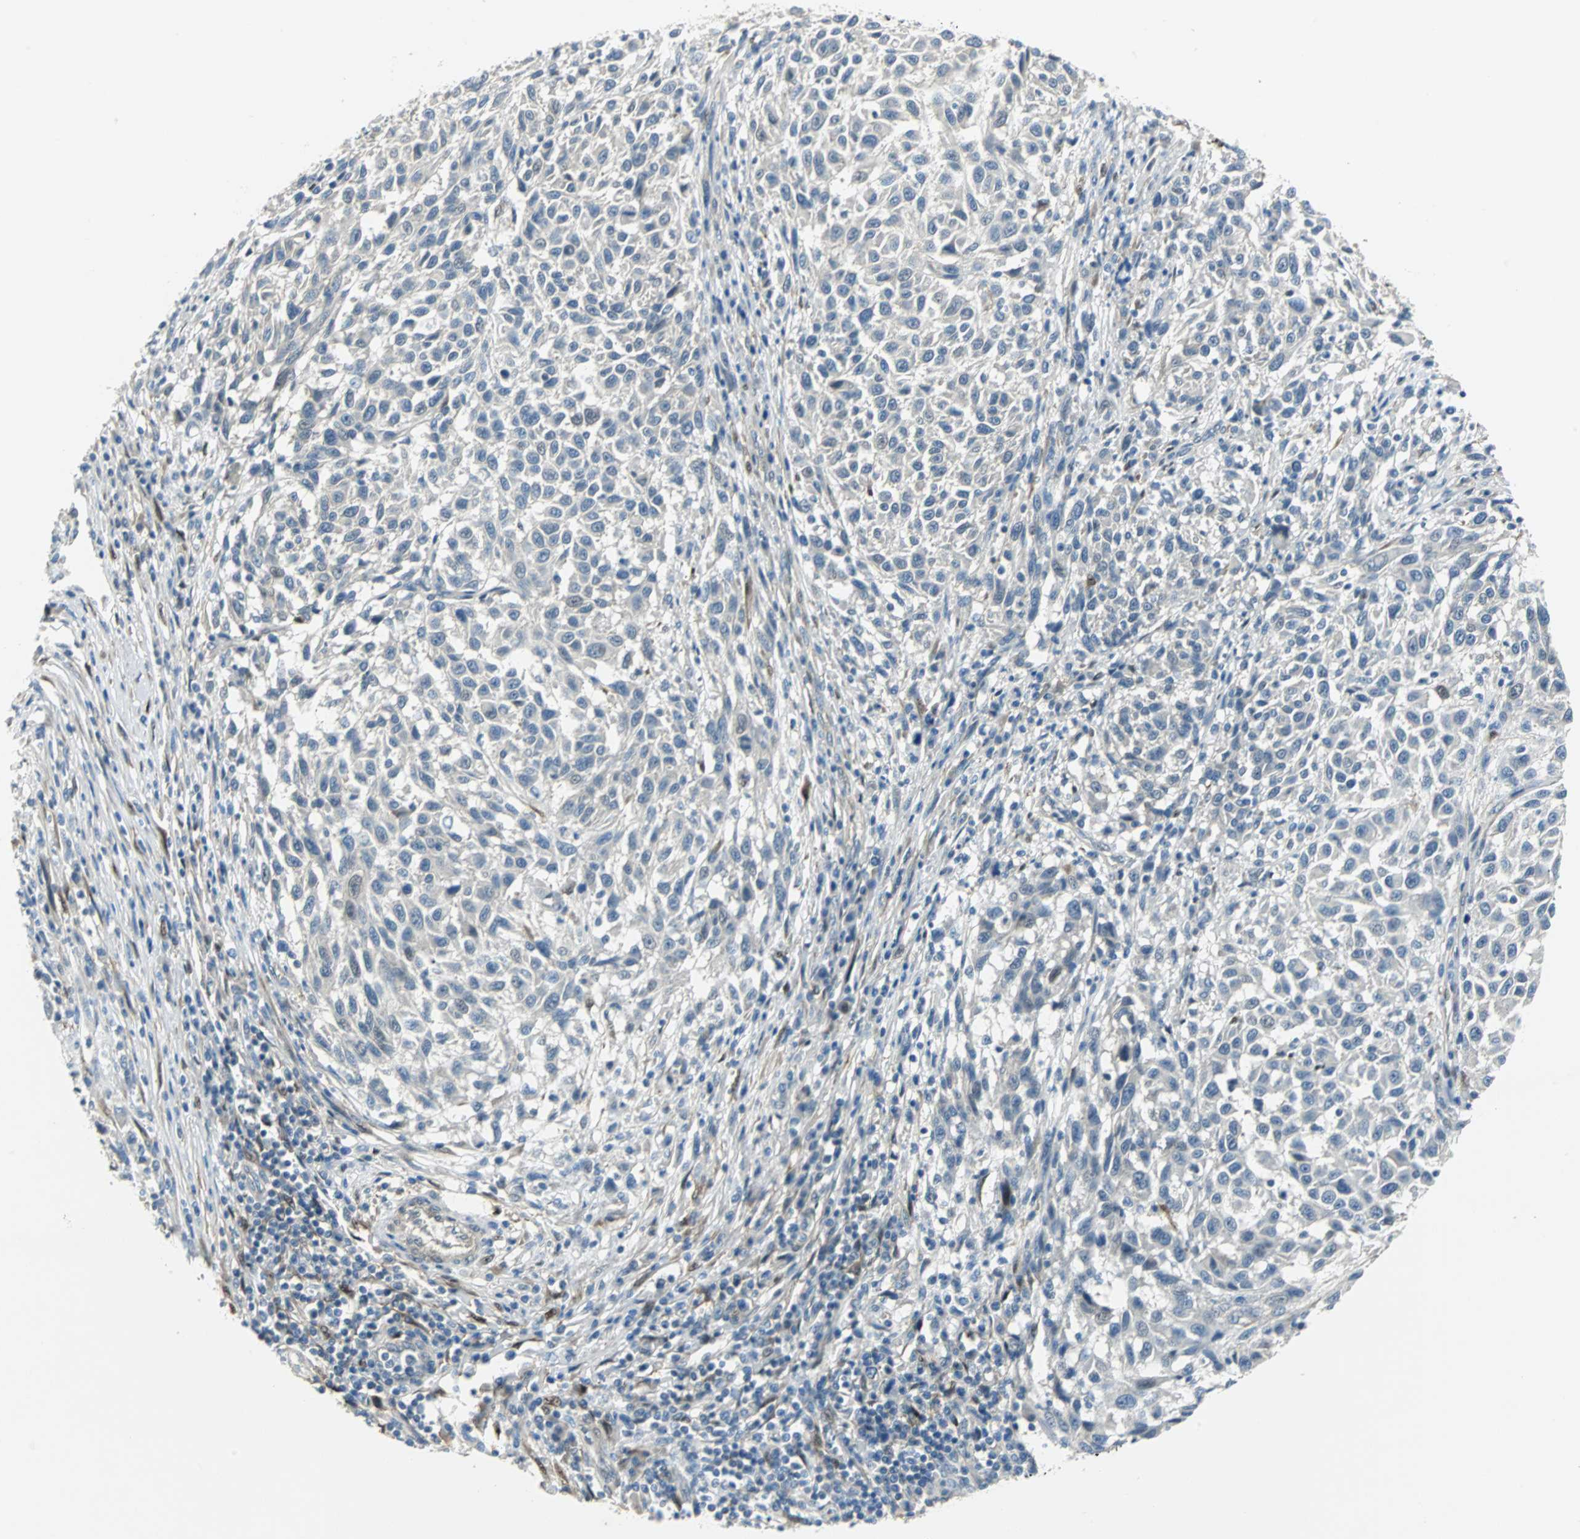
{"staining": {"intensity": "weak", "quantity": "<25%", "location": "cytoplasmic/membranous"}, "tissue": "melanoma", "cell_type": "Tumor cells", "image_type": "cancer", "snomed": [{"axis": "morphology", "description": "Malignant melanoma, Metastatic site"}, {"axis": "topography", "description": "Lymph node"}], "caption": "IHC photomicrograph of human melanoma stained for a protein (brown), which exhibits no positivity in tumor cells.", "gene": "FHL2", "patient": {"sex": "male", "age": 61}}